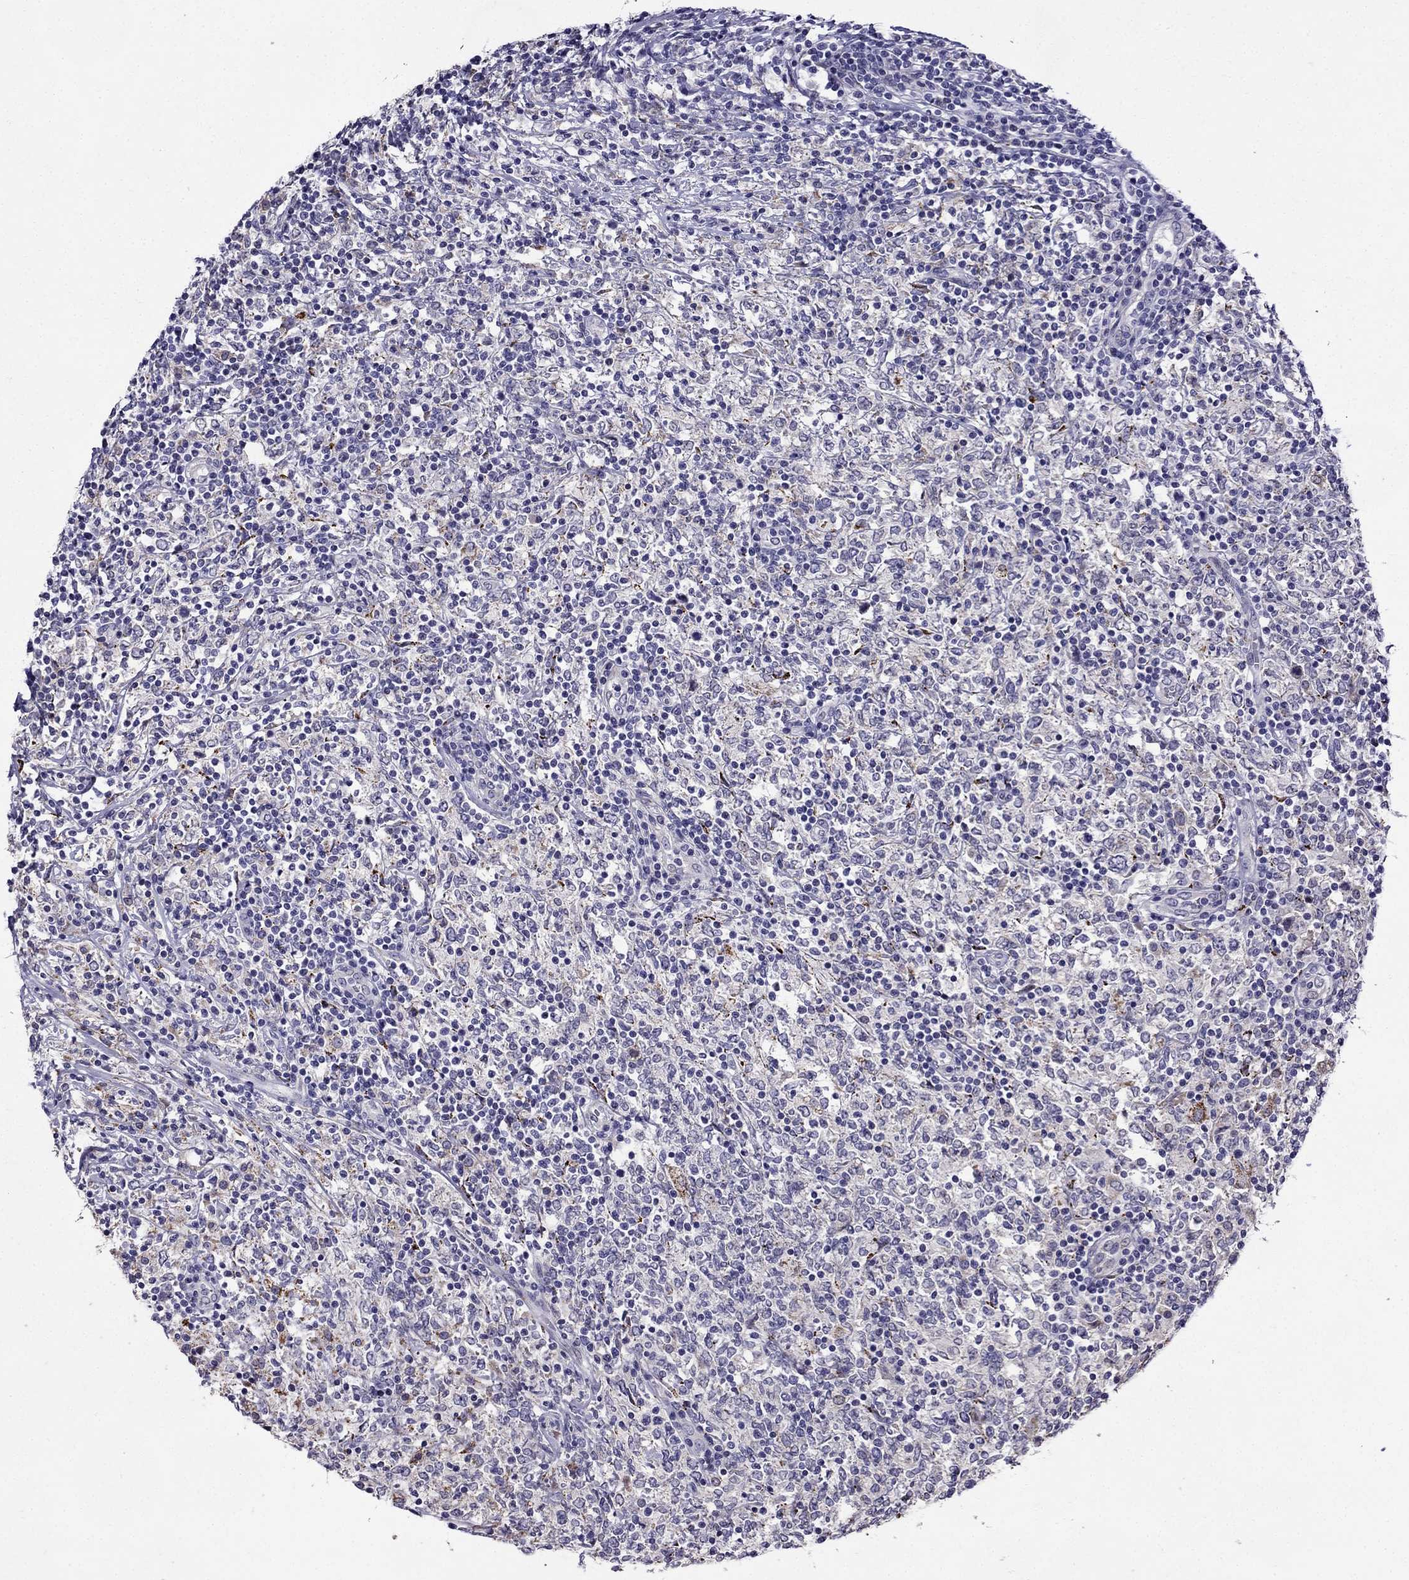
{"staining": {"intensity": "negative", "quantity": "none", "location": "none"}, "tissue": "lymphoma", "cell_type": "Tumor cells", "image_type": "cancer", "snomed": [{"axis": "morphology", "description": "Malignant lymphoma, non-Hodgkin's type, High grade"}, {"axis": "topography", "description": "Lymph node"}], "caption": "High-grade malignant lymphoma, non-Hodgkin's type stained for a protein using immunohistochemistry (IHC) demonstrates no positivity tumor cells.", "gene": "PI16", "patient": {"sex": "female", "age": 84}}